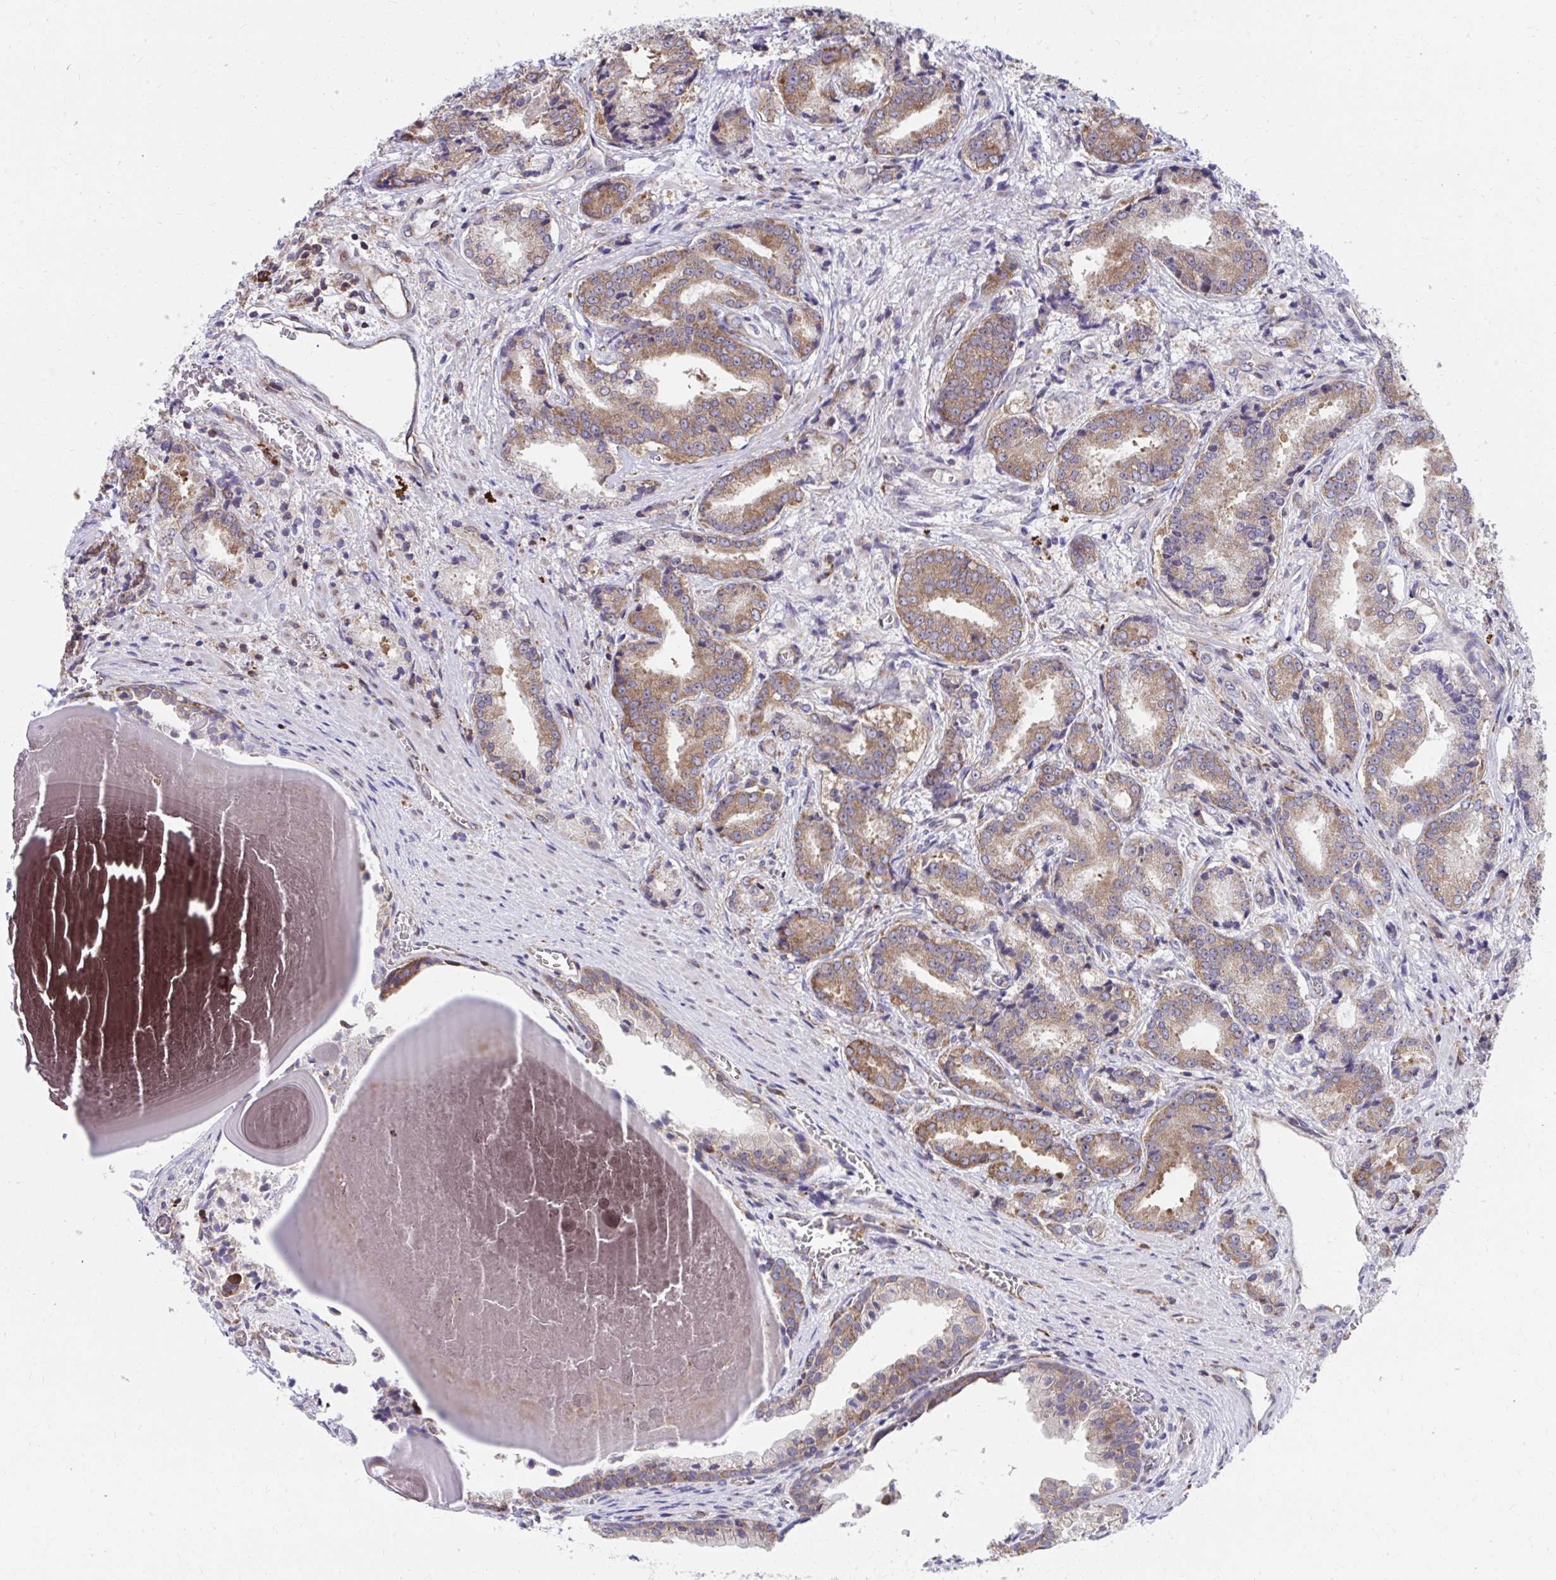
{"staining": {"intensity": "moderate", "quantity": ">75%", "location": "cytoplasmic/membranous"}, "tissue": "prostate cancer", "cell_type": "Tumor cells", "image_type": "cancer", "snomed": [{"axis": "morphology", "description": "Adenocarcinoma, High grade"}, {"axis": "topography", "description": "Prostate and seminal vesicle, NOS"}], "caption": "A brown stain highlights moderate cytoplasmic/membranous positivity of a protein in human prostate cancer (high-grade adenocarcinoma) tumor cells.", "gene": "ZNF778", "patient": {"sex": "male", "age": 61}}